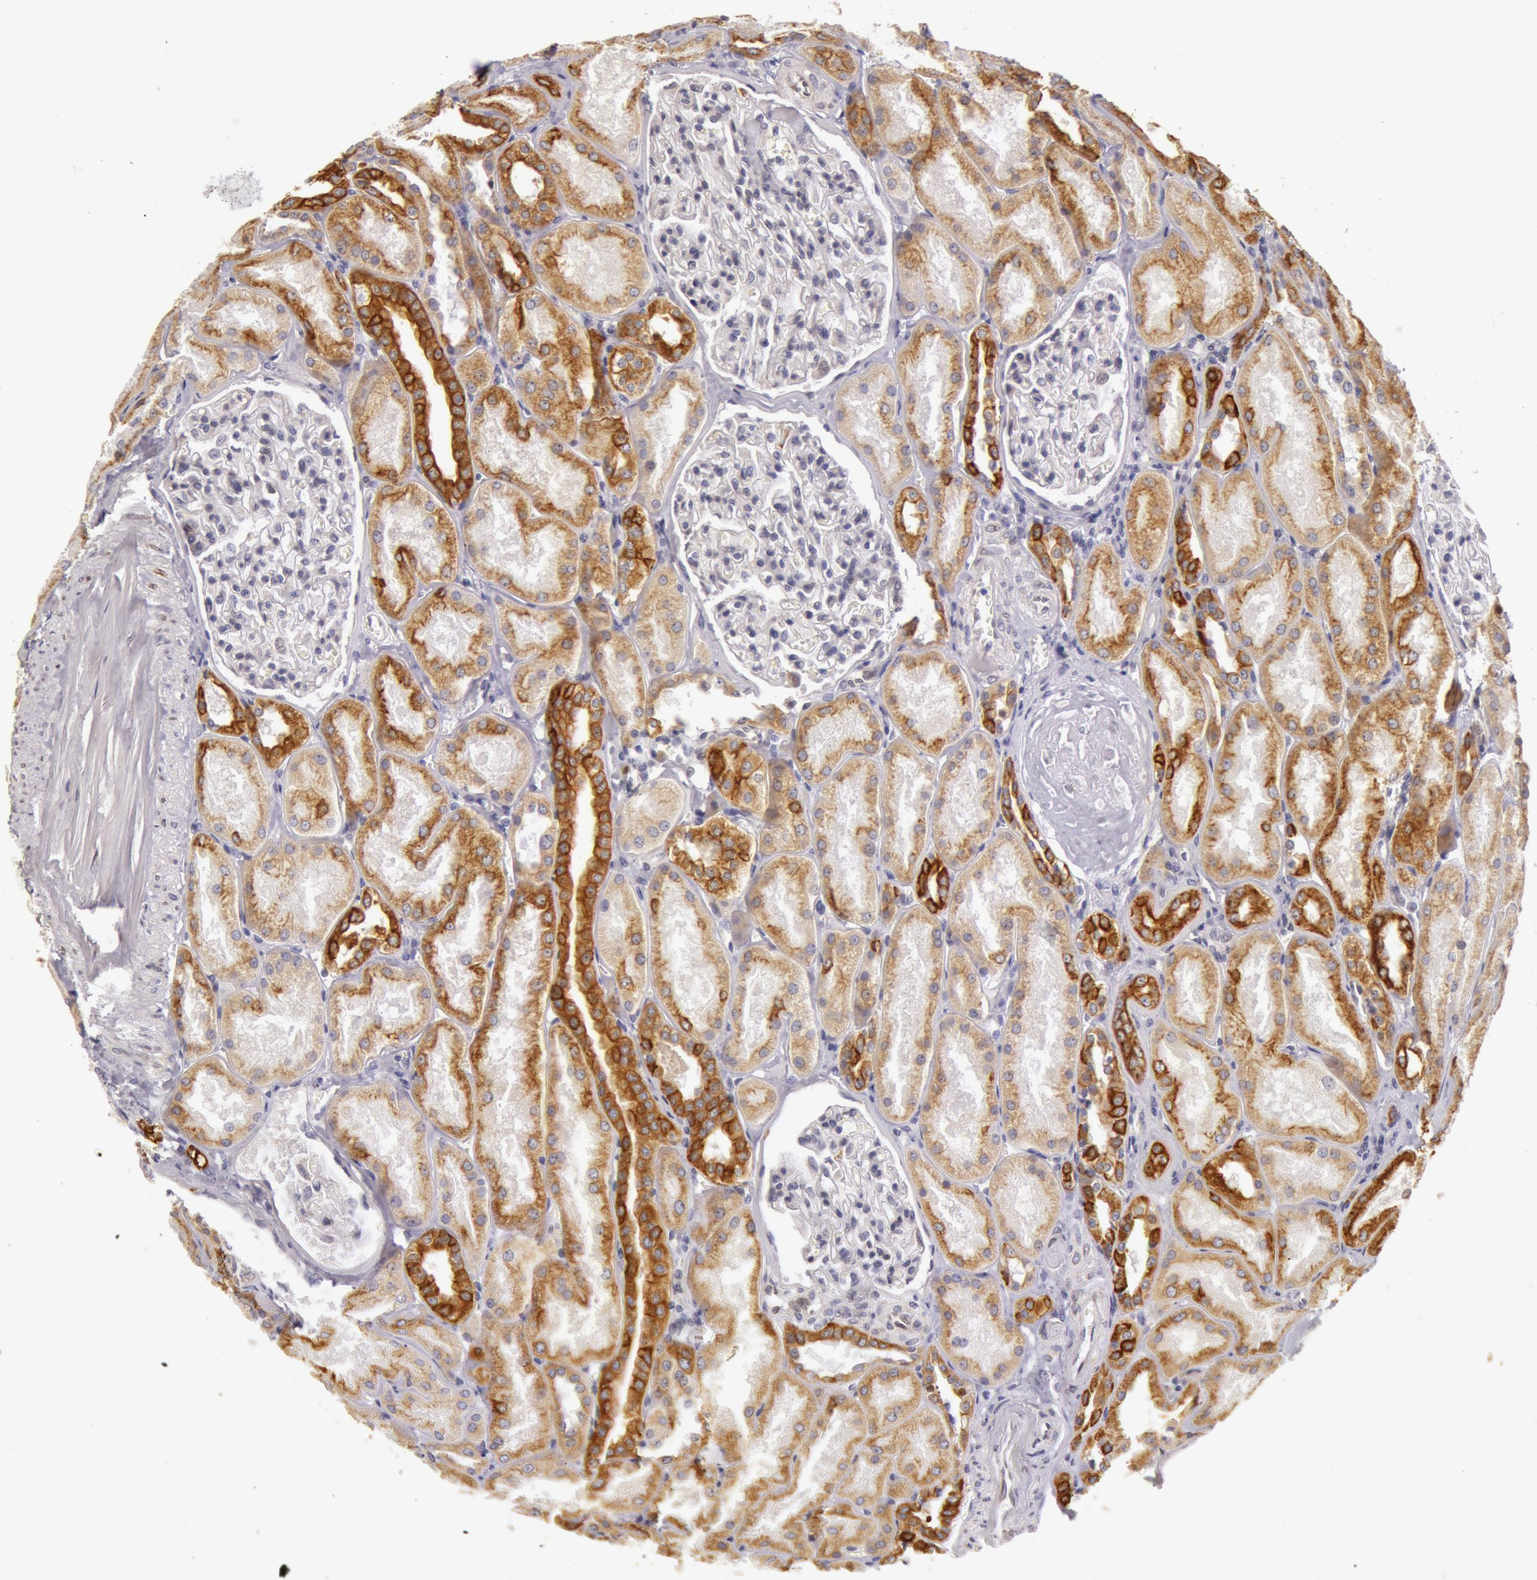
{"staining": {"intensity": "negative", "quantity": "none", "location": "none"}, "tissue": "kidney", "cell_type": "Cells in glomeruli", "image_type": "normal", "snomed": [{"axis": "morphology", "description": "Normal tissue, NOS"}, {"axis": "topography", "description": "Kidney"}], "caption": "IHC of benign human kidney demonstrates no positivity in cells in glomeruli.", "gene": "KRT18", "patient": {"sex": "male", "age": 61}}